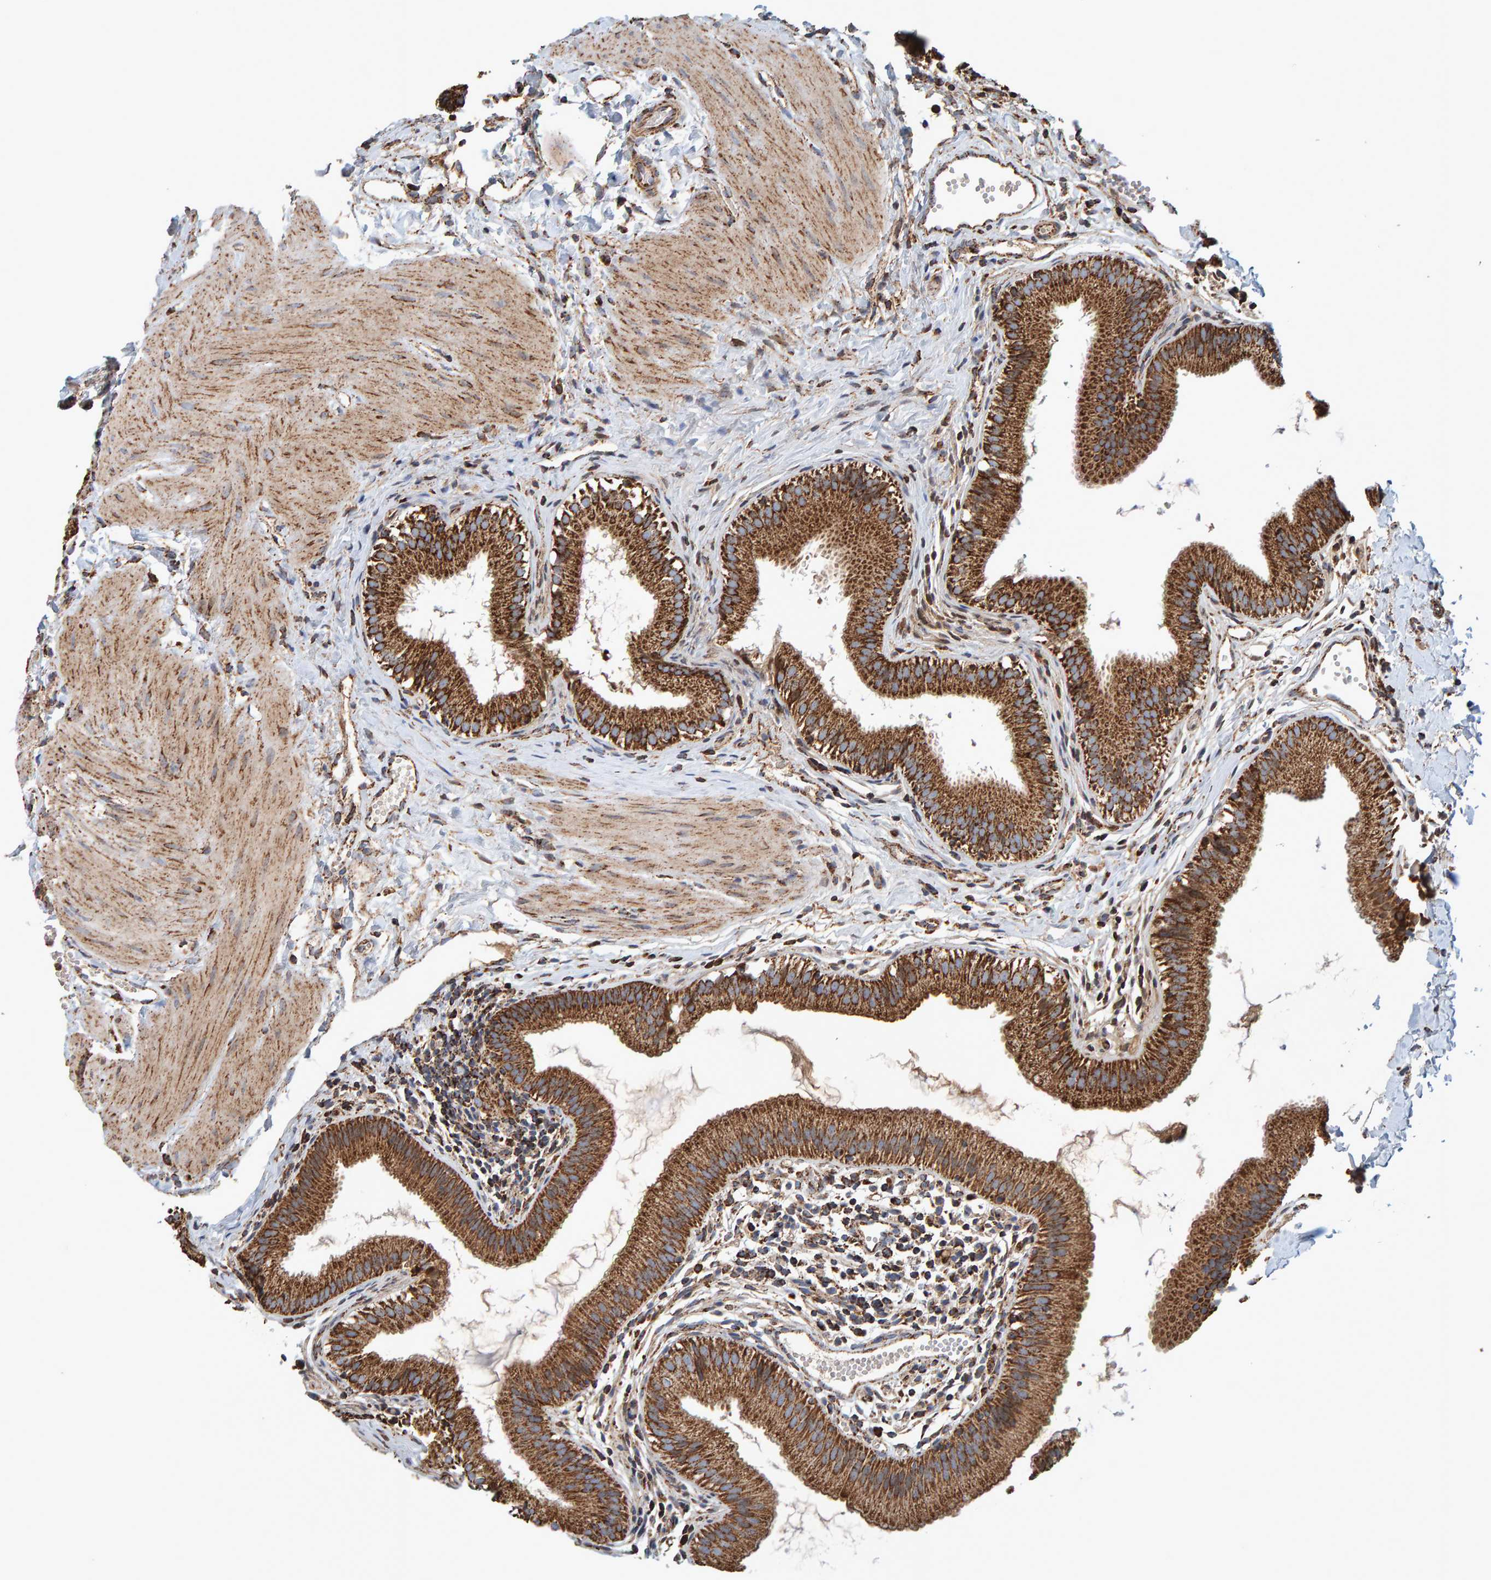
{"staining": {"intensity": "strong", "quantity": ">75%", "location": "cytoplasmic/membranous,nuclear"}, "tissue": "gallbladder", "cell_type": "Glandular cells", "image_type": "normal", "snomed": [{"axis": "morphology", "description": "Normal tissue, NOS"}, {"axis": "topography", "description": "Gallbladder"}], "caption": "A brown stain highlights strong cytoplasmic/membranous,nuclear expression of a protein in glandular cells of normal human gallbladder. The staining was performed using DAB, with brown indicating positive protein expression. Nuclei are stained blue with hematoxylin.", "gene": "MRPL45", "patient": {"sex": "female", "age": 26}}